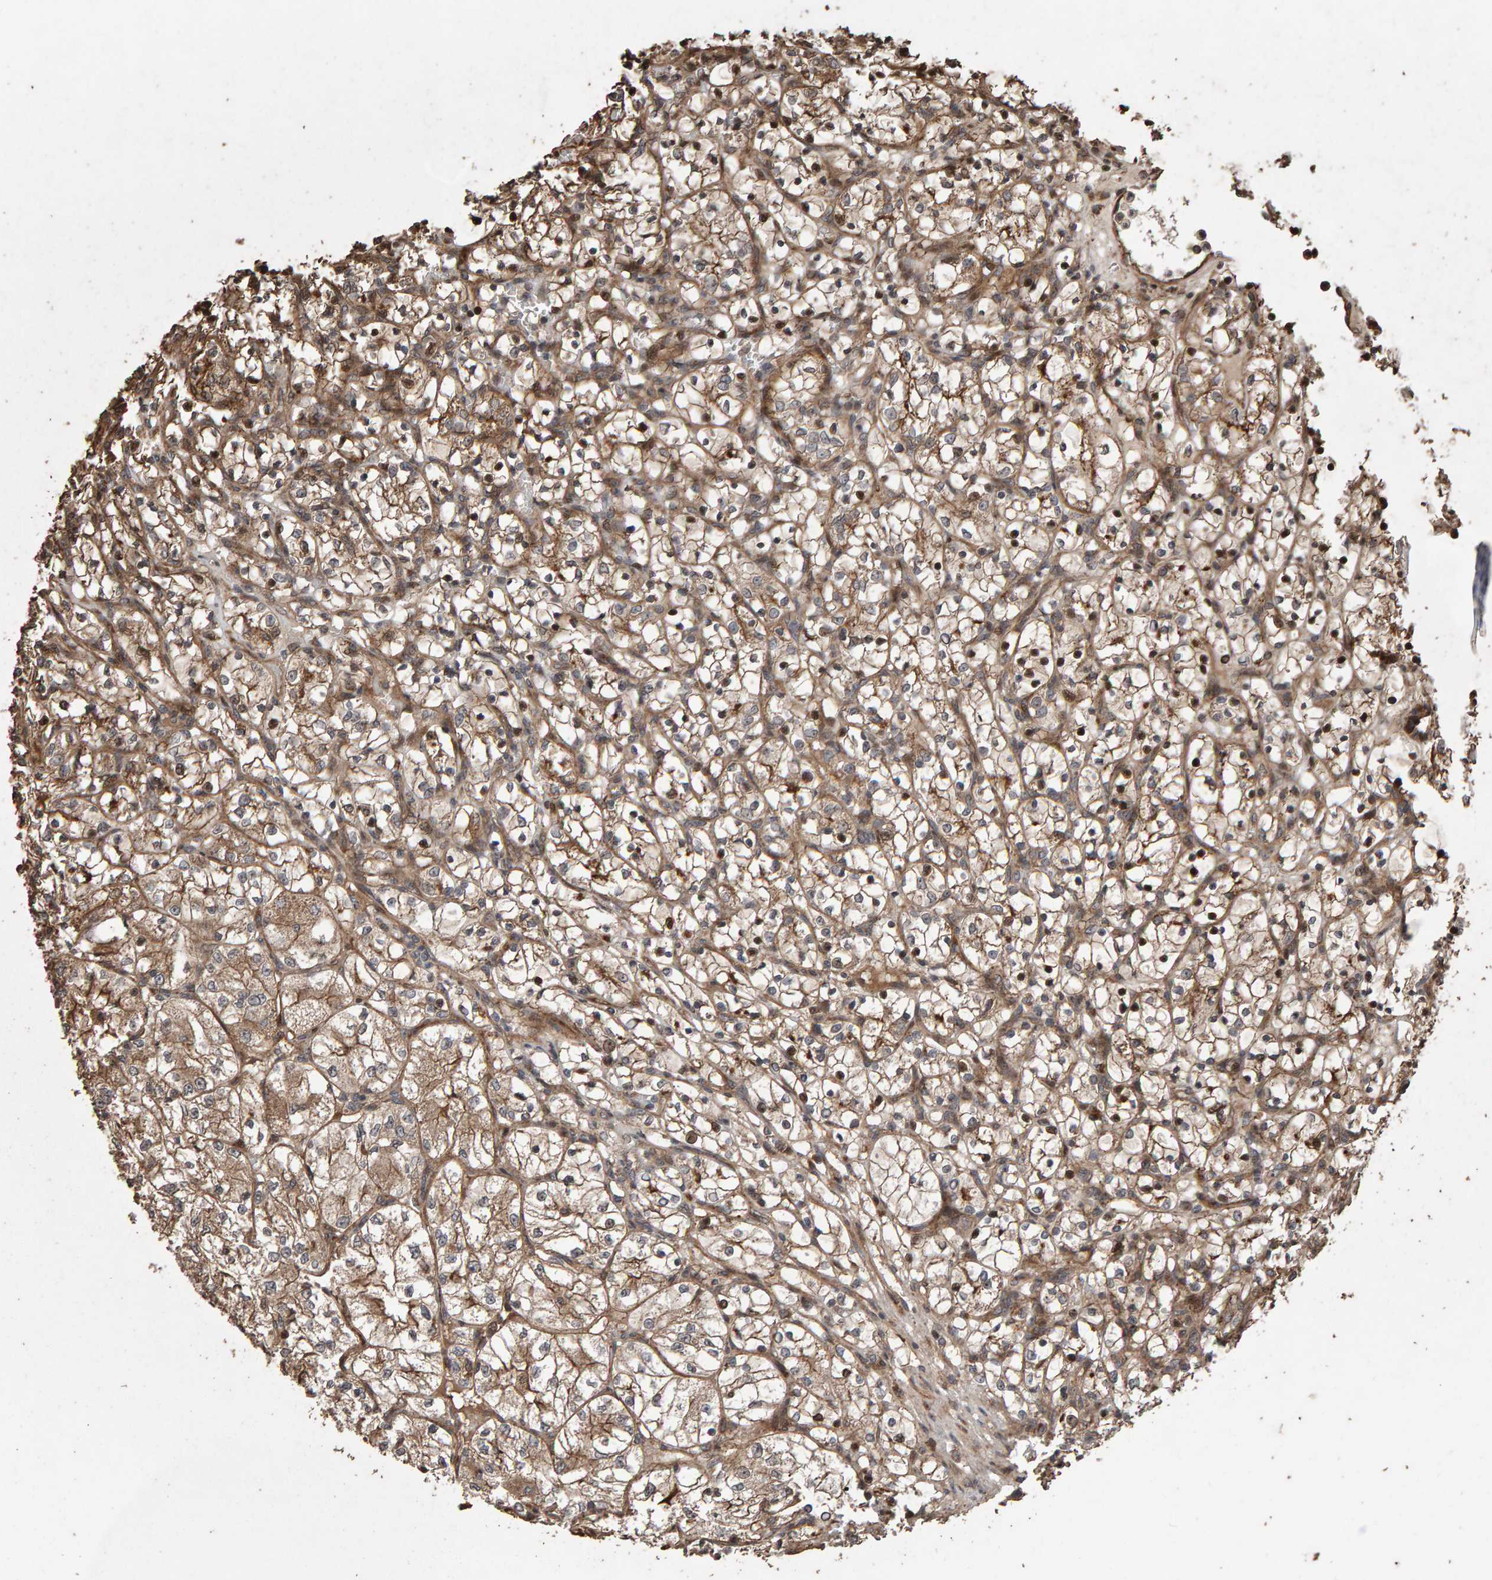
{"staining": {"intensity": "moderate", "quantity": ">75%", "location": "cytoplasmic/membranous"}, "tissue": "renal cancer", "cell_type": "Tumor cells", "image_type": "cancer", "snomed": [{"axis": "morphology", "description": "Adenocarcinoma, NOS"}, {"axis": "topography", "description": "Kidney"}], "caption": "Immunohistochemical staining of human renal adenocarcinoma shows moderate cytoplasmic/membranous protein expression in about >75% of tumor cells. The staining was performed using DAB (3,3'-diaminobenzidine) to visualize the protein expression in brown, while the nuclei were stained in blue with hematoxylin (Magnification: 20x).", "gene": "OSBP2", "patient": {"sex": "female", "age": 69}}